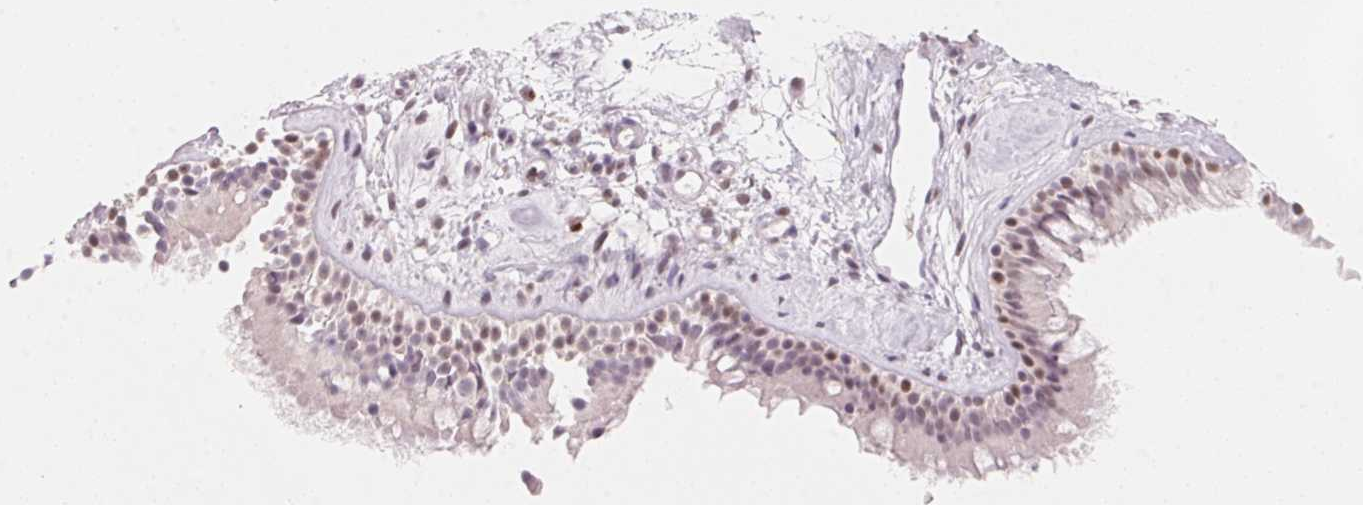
{"staining": {"intensity": "weak", "quantity": "<25%", "location": "nuclear"}, "tissue": "nasopharynx", "cell_type": "Respiratory epithelial cells", "image_type": "normal", "snomed": [{"axis": "morphology", "description": "Normal tissue, NOS"}, {"axis": "topography", "description": "Nasopharynx"}], "caption": "Immunohistochemical staining of benign human nasopharynx shows no significant positivity in respiratory epithelial cells. Nuclei are stained in blue.", "gene": "ARHGAP22", "patient": {"sex": "female", "age": 70}}